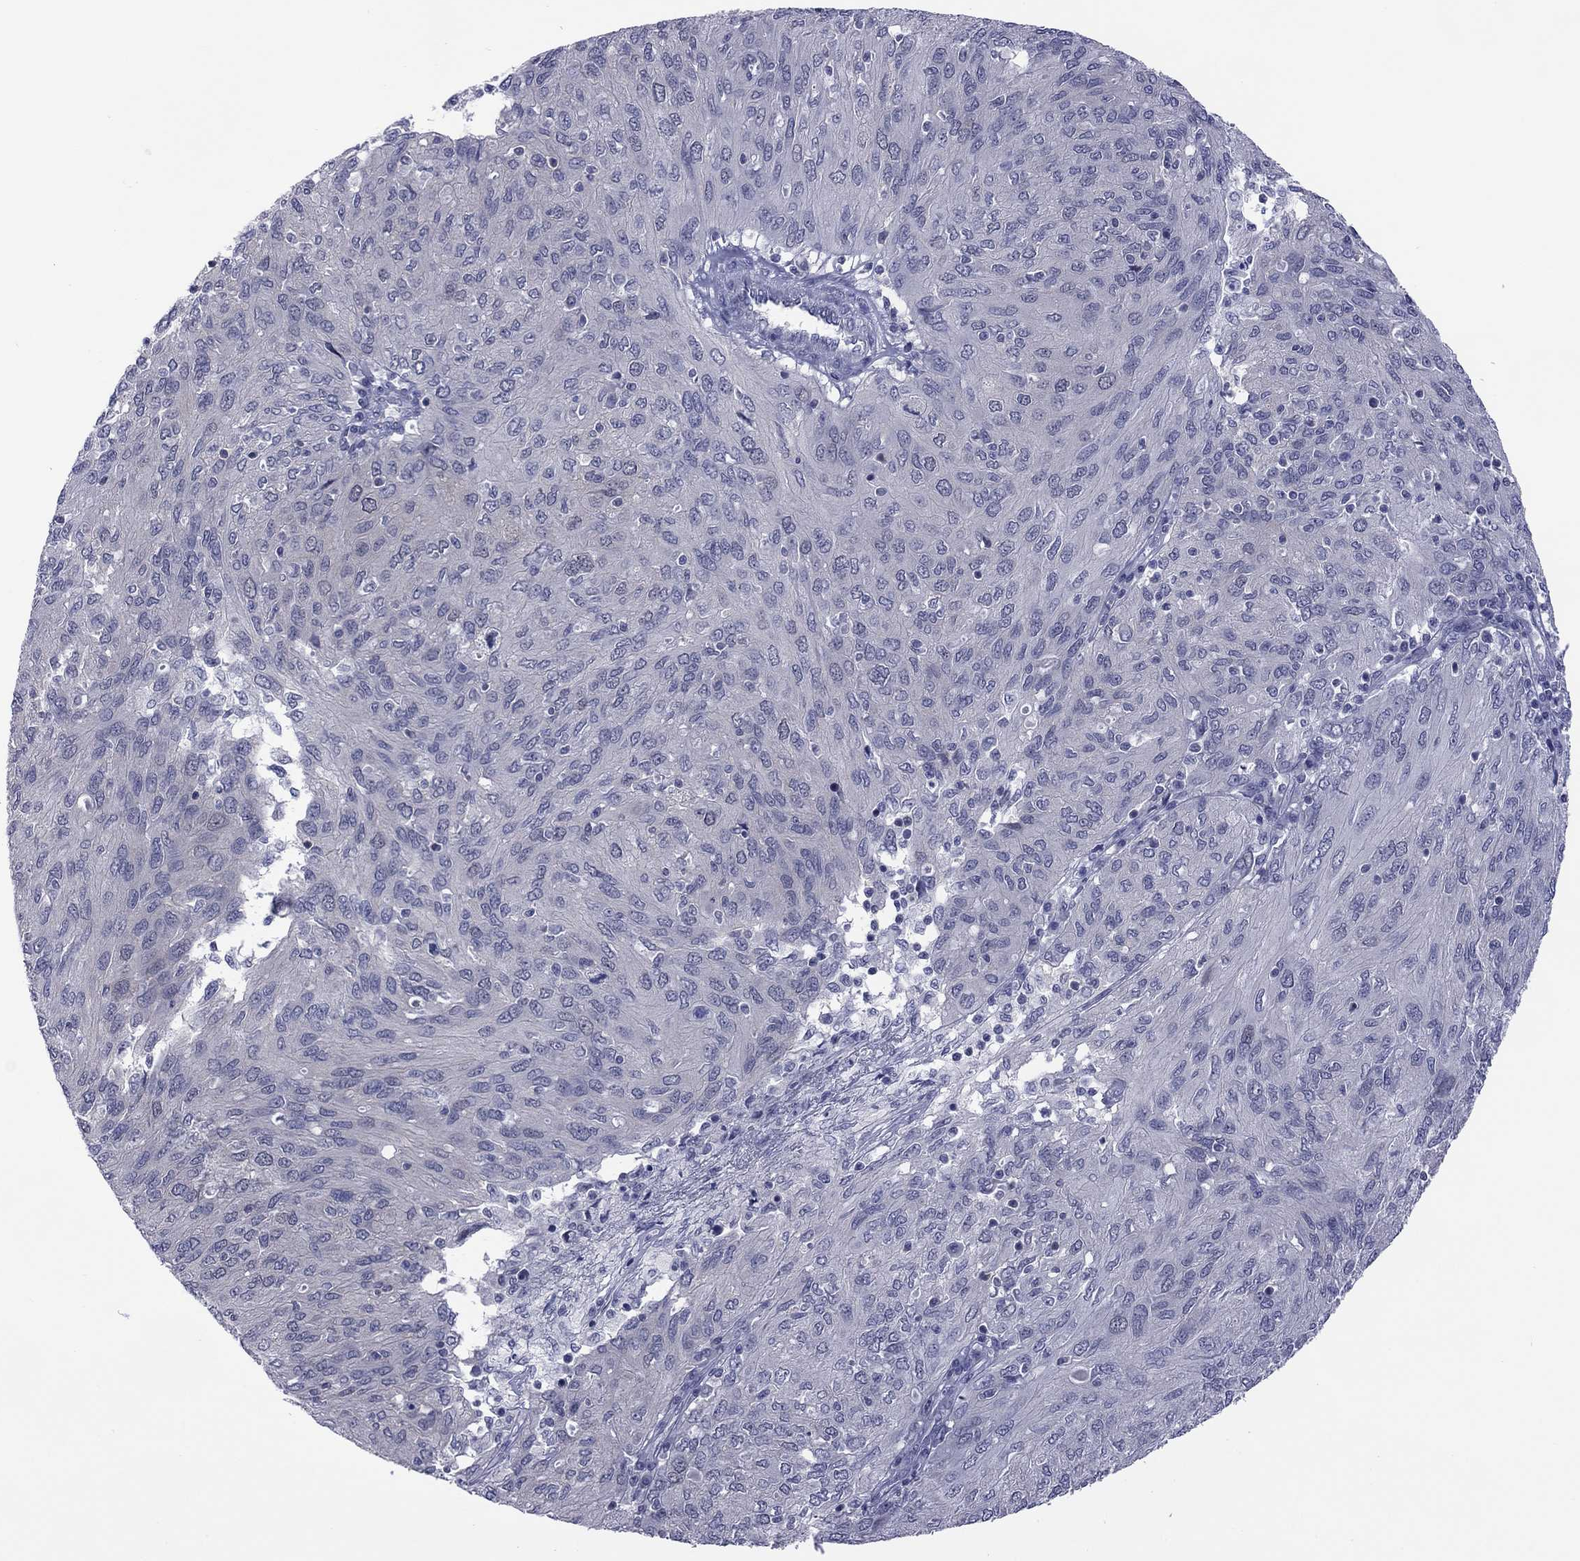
{"staining": {"intensity": "negative", "quantity": "none", "location": "none"}, "tissue": "ovarian cancer", "cell_type": "Tumor cells", "image_type": "cancer", "snomed": [{"axis": "morphology", "description": "Carcinoma, endometroid"}, {"axis": "topography", "description": "Ovary"}], "caption": "An image of endometroid carcinoma (ovarian) stained for a protein demonstrates no brown staining in tumor cells.", "gene": "POU5F2", "patient": {"sex": "female", "age": 50}}